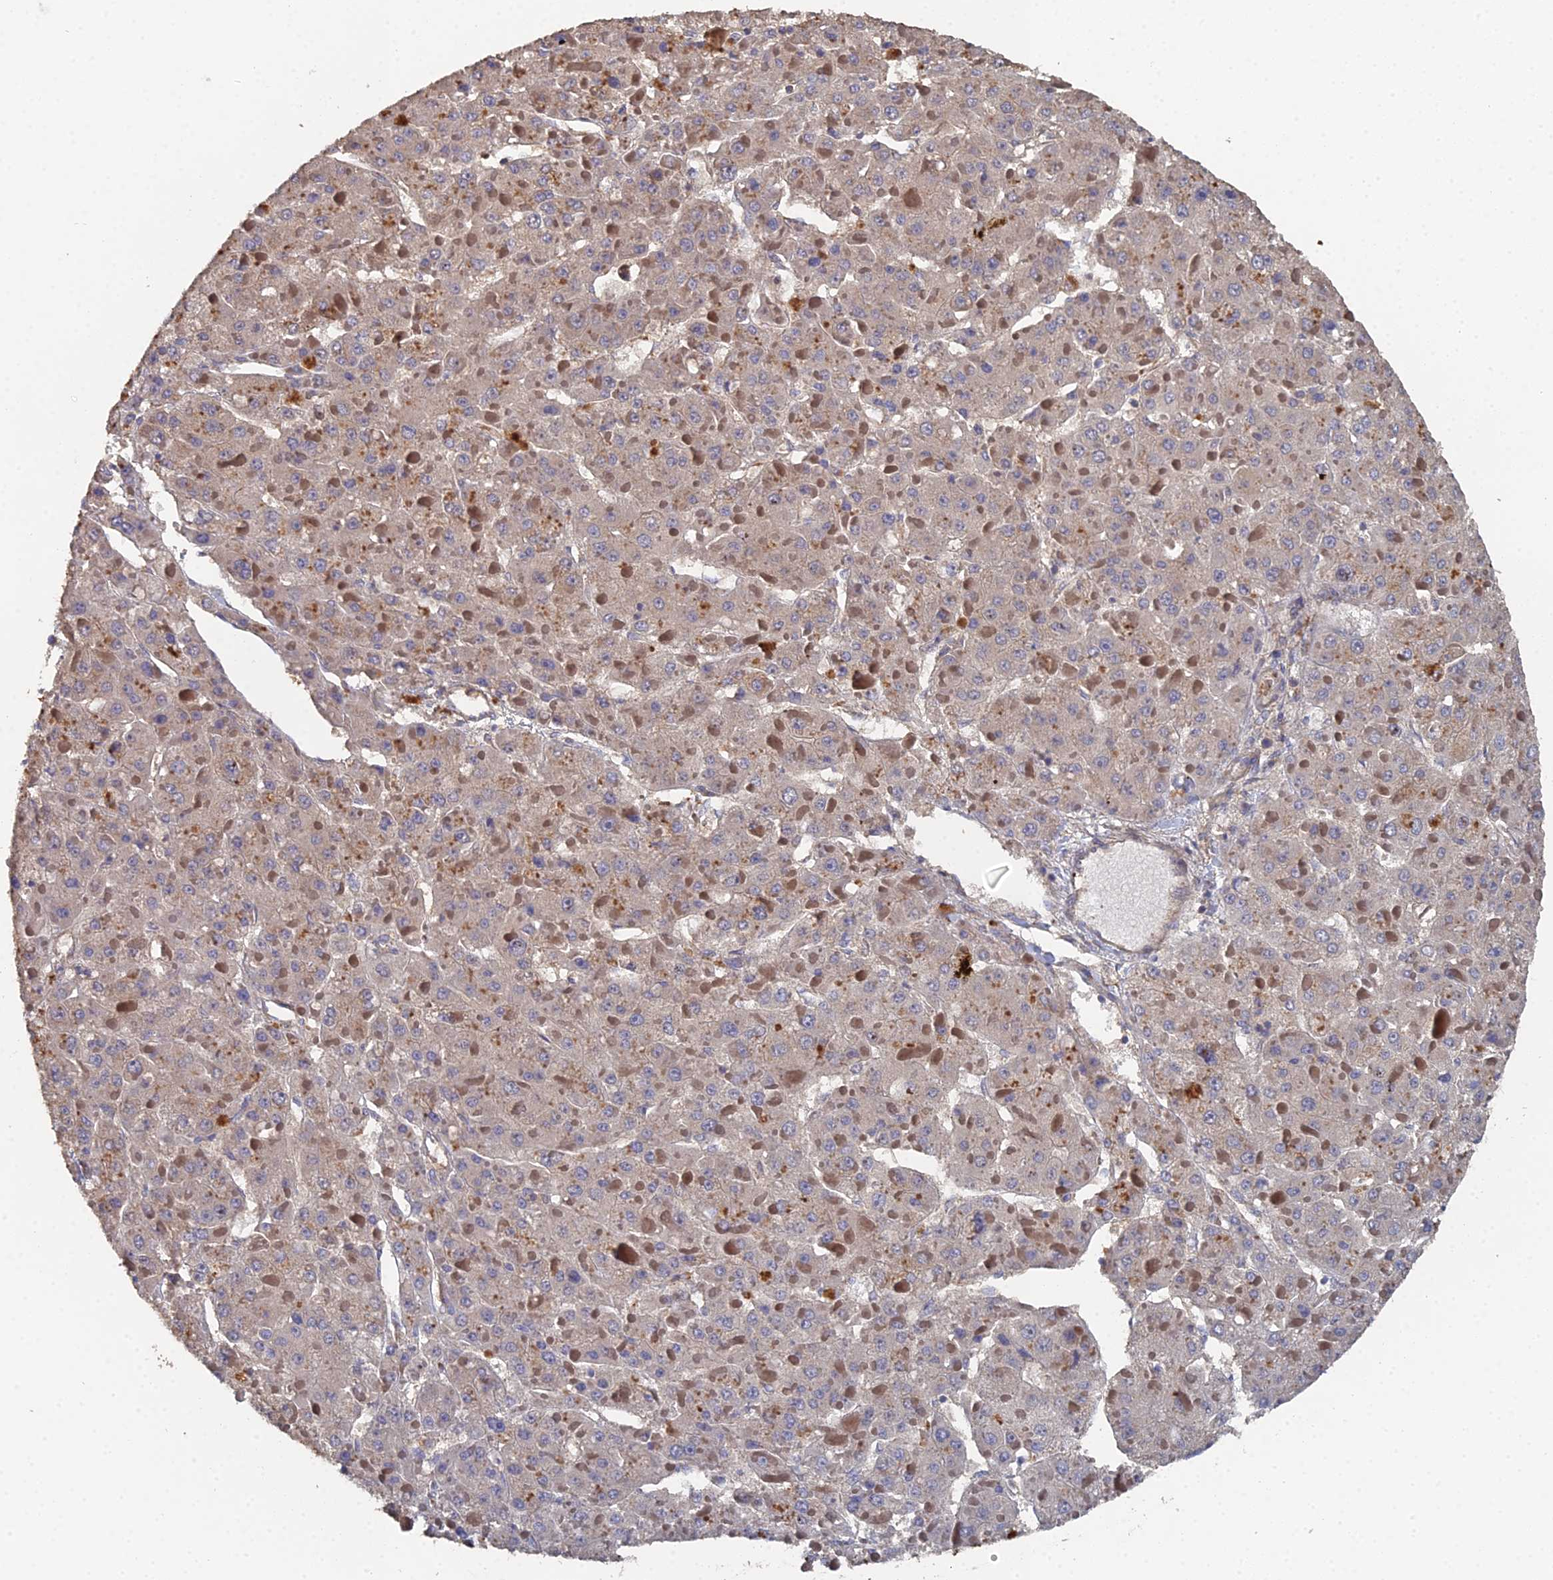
{"staining": {"intensity": "weak", "quantity": "25%-75%", "location": "cytoplasmic/membranous"}, "tissue": "liver cancer", "cell_type": "Tumor cells", "image_type": "cancer", "snomed": [{"axis": "morphology", "description": "Carcinoma, Hepatocellular, NOS"}, {"axis": "topography", "description": "Liver"}], "caption": "Immunohistochemical staining of human liver cancer (hepatocellular carcinoma) displays weak cytoplasmic/membranous protein positivity in about 25%-75% of tumor cells. Immunohistochemistry stains the protein in brown and the nuclei are stained blue.", "gene": "SPANXN4", "patient": {"sex": "female", "age": 73}}